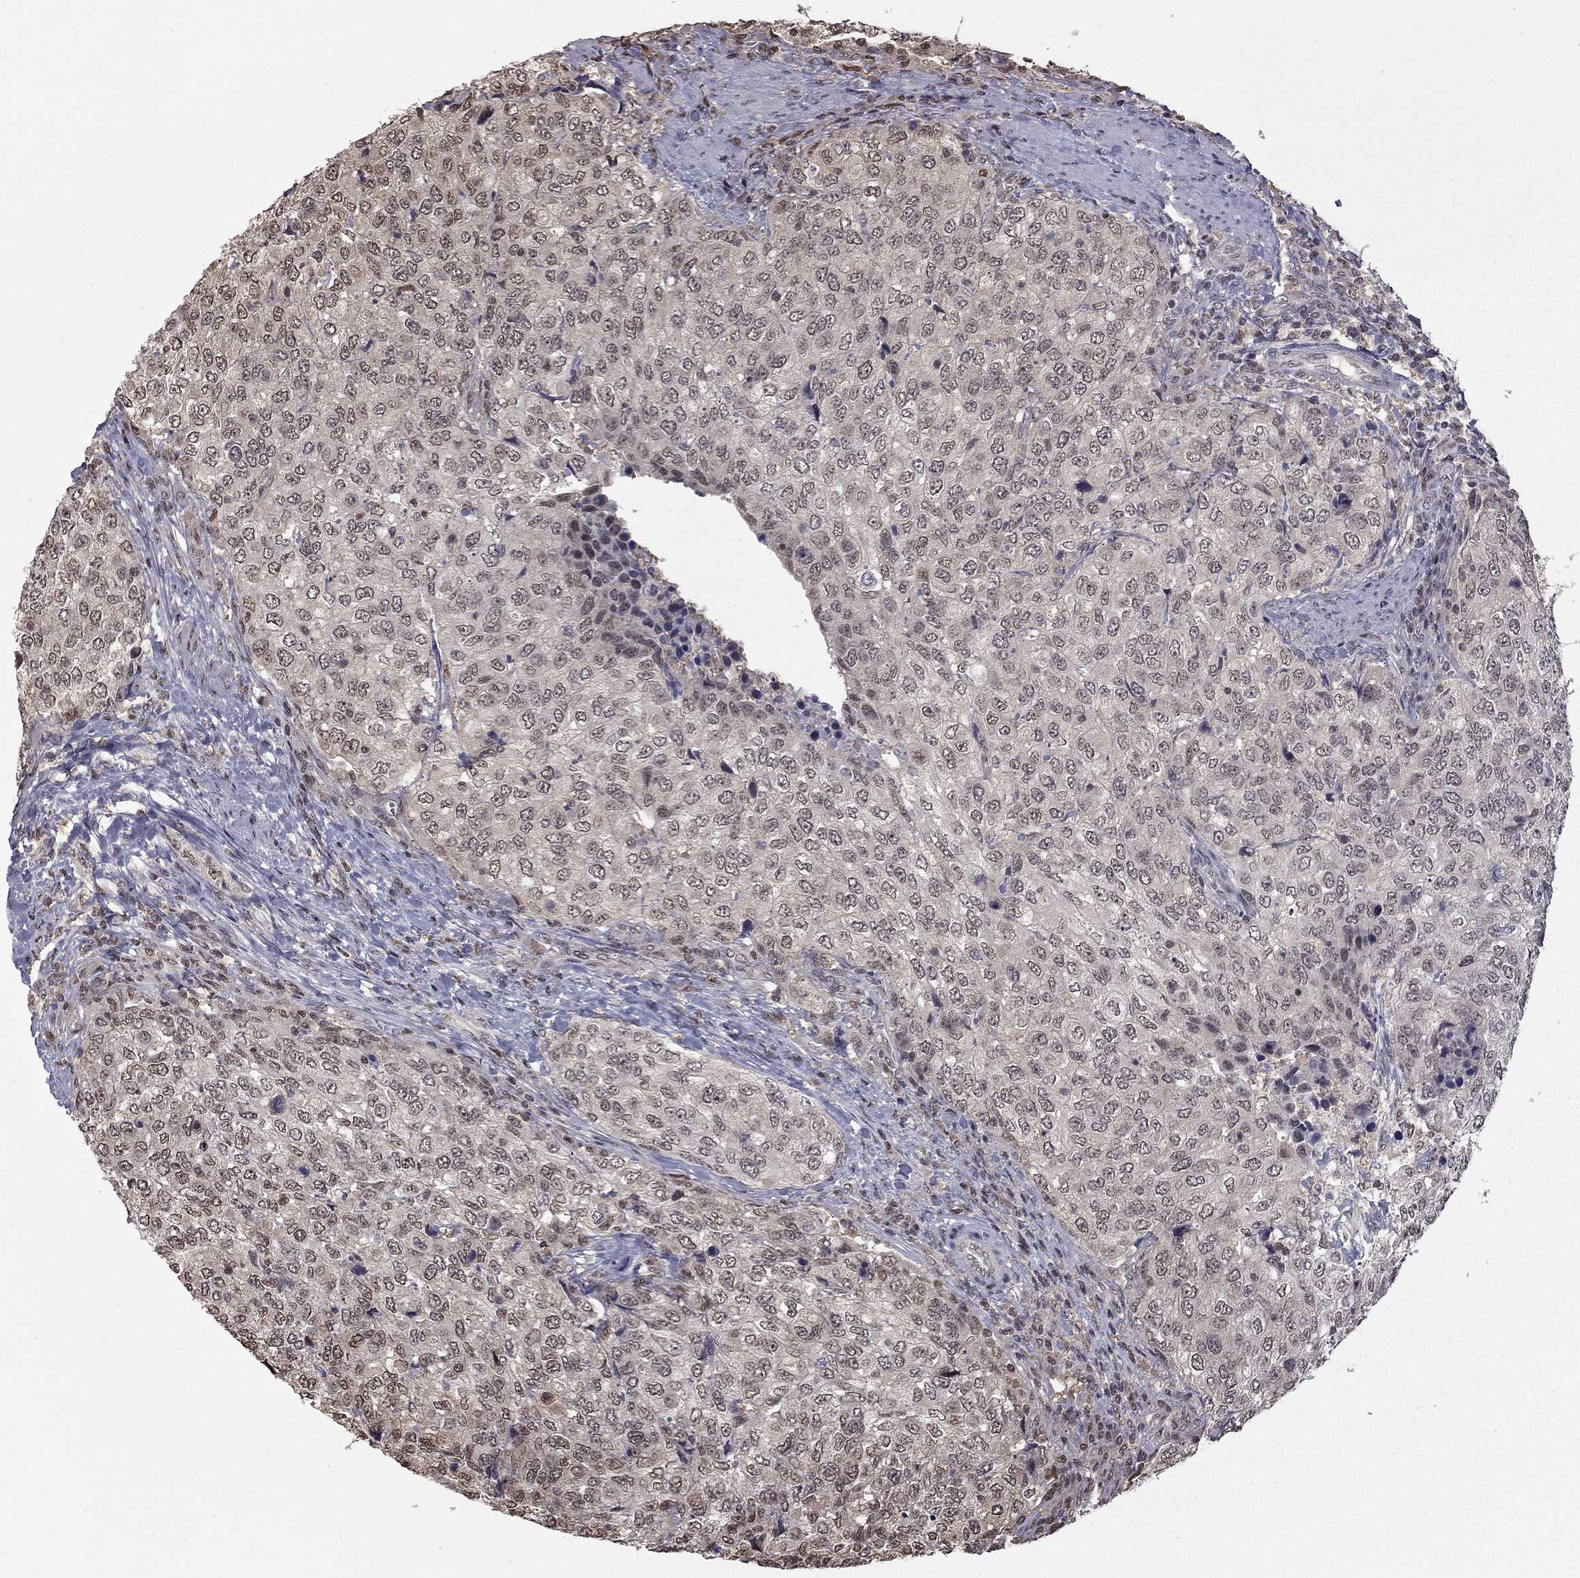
{"staining": {"intensity": "negative", "quantity": "none", "location": "none"}, "tissue": "urothelial cancer", "cell_type": "Tumor cells", "image_type": "cancer", "snomed": [{"axis": "morphology", "description": "Urothelial carcinoma, High grade"}, {"axis": "topography", "description": "Urinary bladder"}], "caption": "This is an IHC image of human urothelial cancer. There is no staining in tumor cells.", "gene": "RFWD3", "patient": {"sex": "female", "age": 78}}